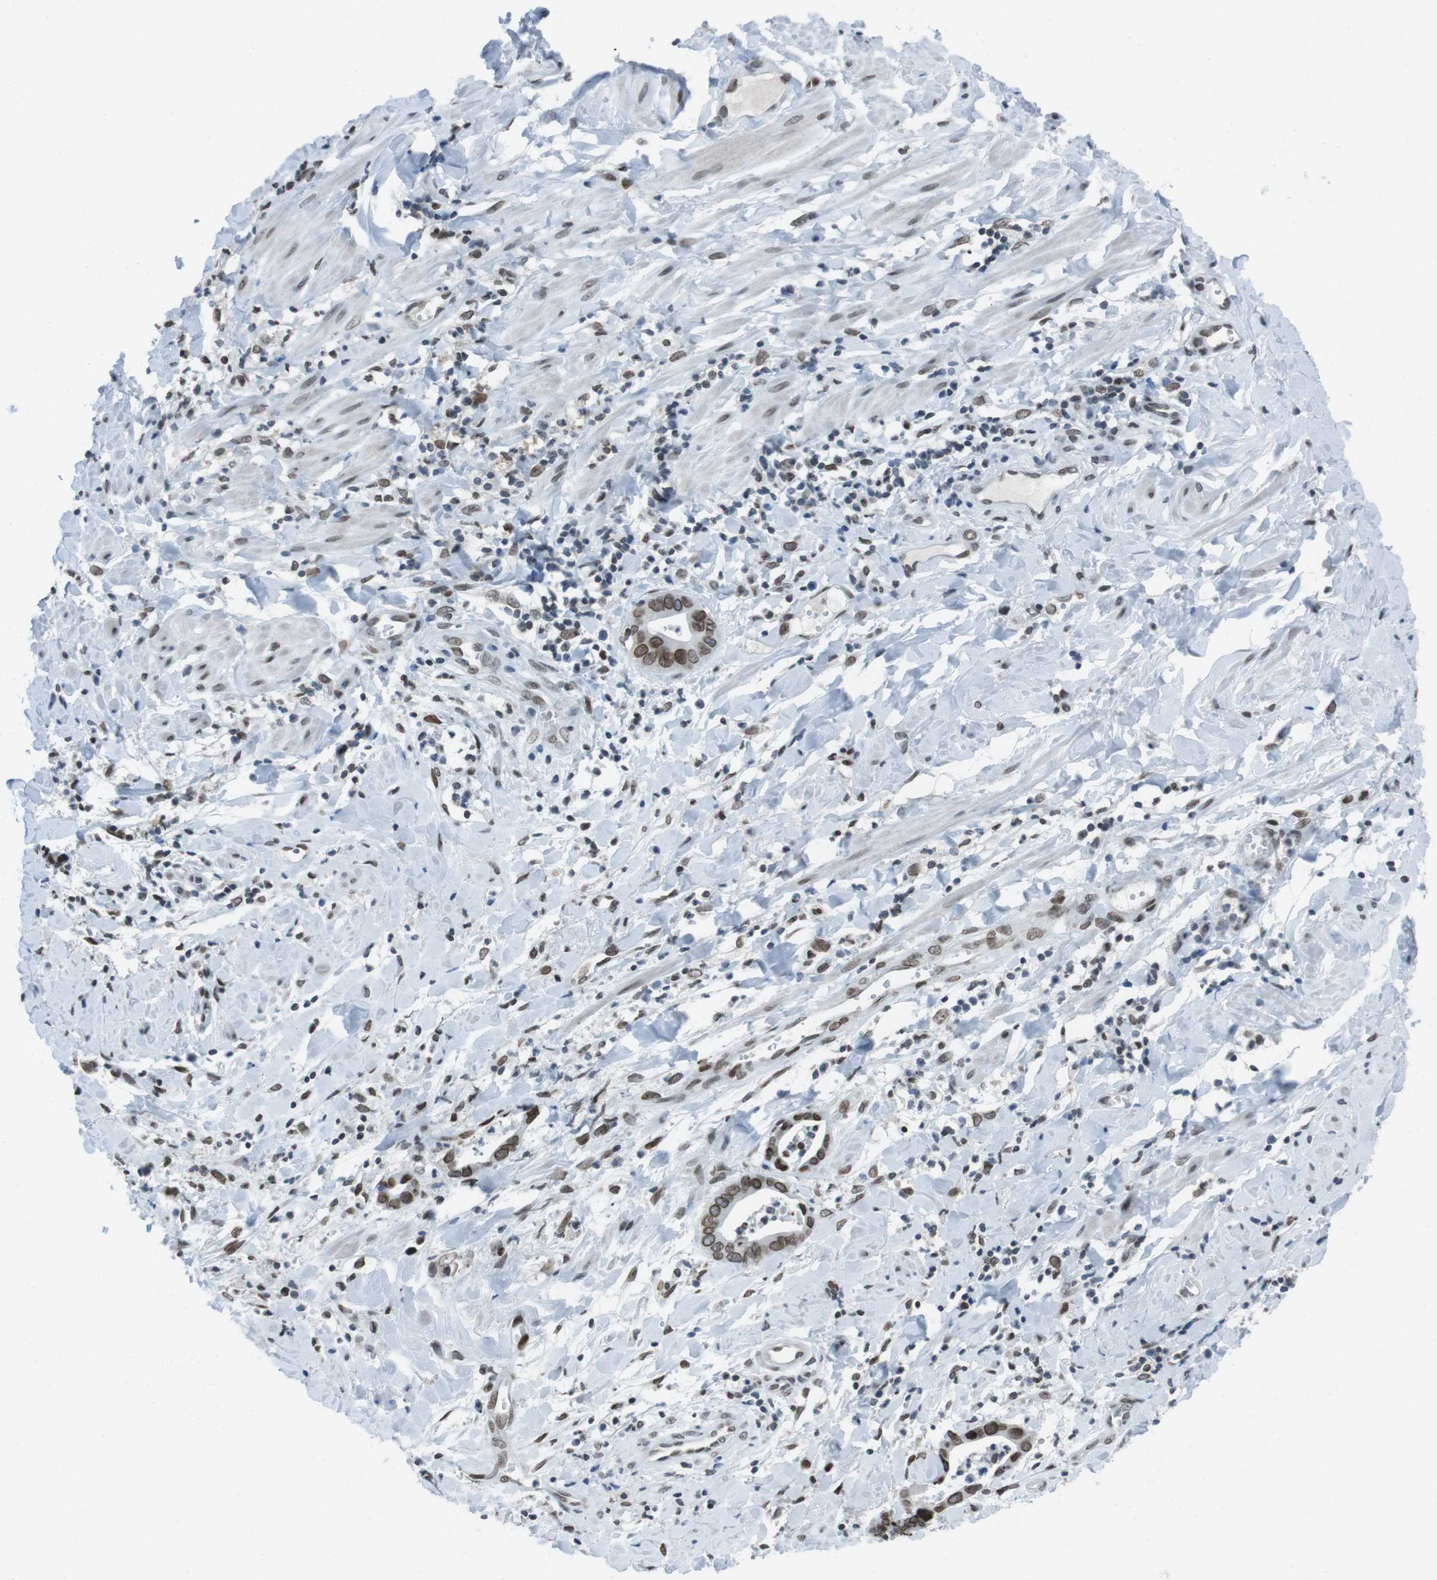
{"staining": {"intensity": "moderate", "quantity": ">75%", "location": "cytoplasmic/membranous,nuclear"}, "tissue": "cervical cancer", "cell_type": "Tumor cells", "image_type": "cancer", "snomed": [{"axis": "morphology", "description": "Adenocarcinoma, NOS"}, {"axis": "topography", "description": "Cervix"}], "caption": "Protein analysis of cervical adenocarcinoma tissue reveals moderate cytoplasmic/membranous and nuclear staining in about >75% of tumor cells. The staining was performed using DAB, with brown indicating positive protein expression. Nuclei are stained blue with hematoxylin.", "gene": "MAD1L1", "patient": {"sex": "female", "age": 44}}